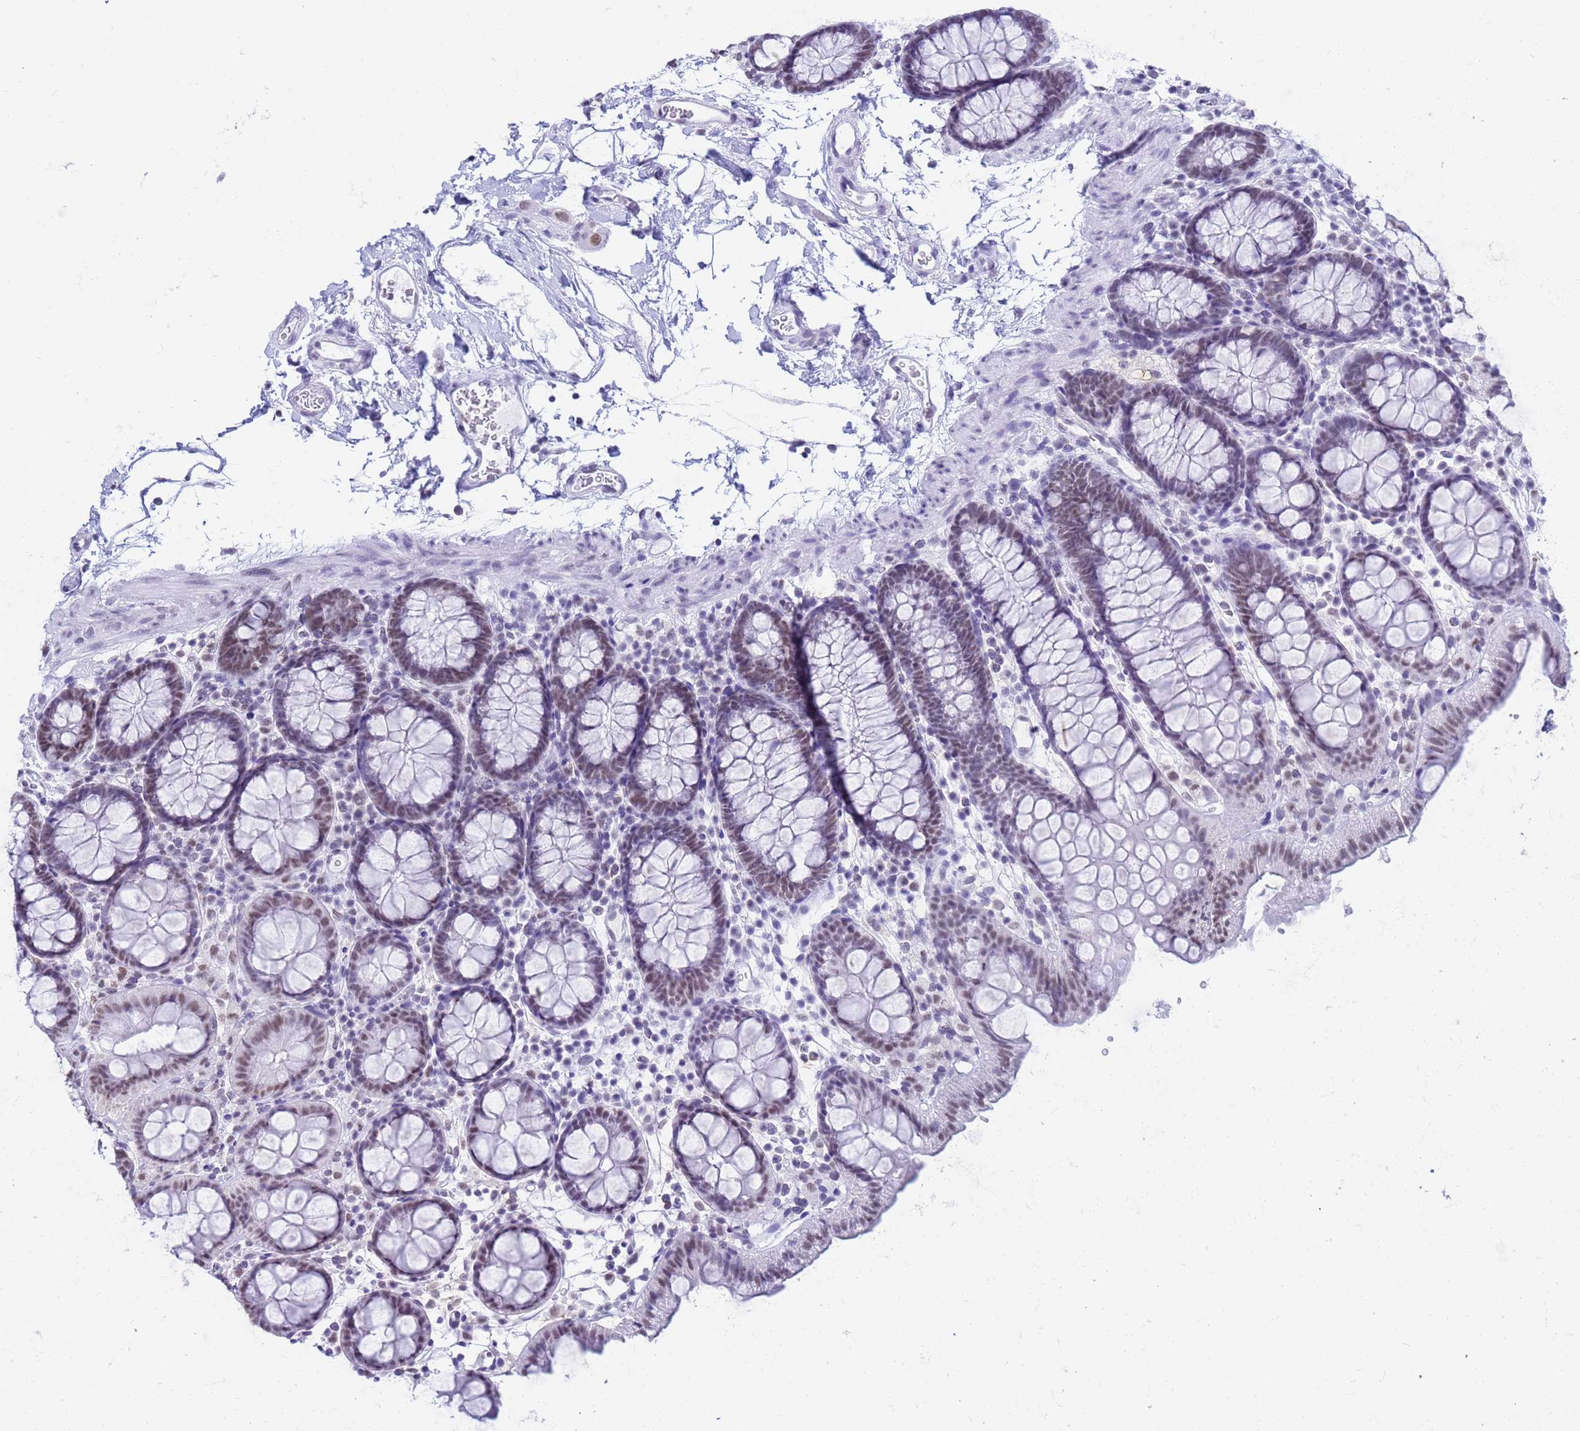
{"staining": {"intensity": "weak", "quantity": ">75%", "location": "nuclear"}, "tissue": "colon", "cell_type": "Endothelial cells", "image_type": "normal", "snomed": [{"axis": "morphology", "description": "Normal tissue, NOS"}, {"axis": "topography", "description": "Colon"}], "caption": "About >75% of endothelial cells in benign human colon demonstrate weak nuclear protein staining as visualized by brown immunohistochemical staining.", "gene": "FAM170B", "patient": {"sex": "male", "age": 75}}